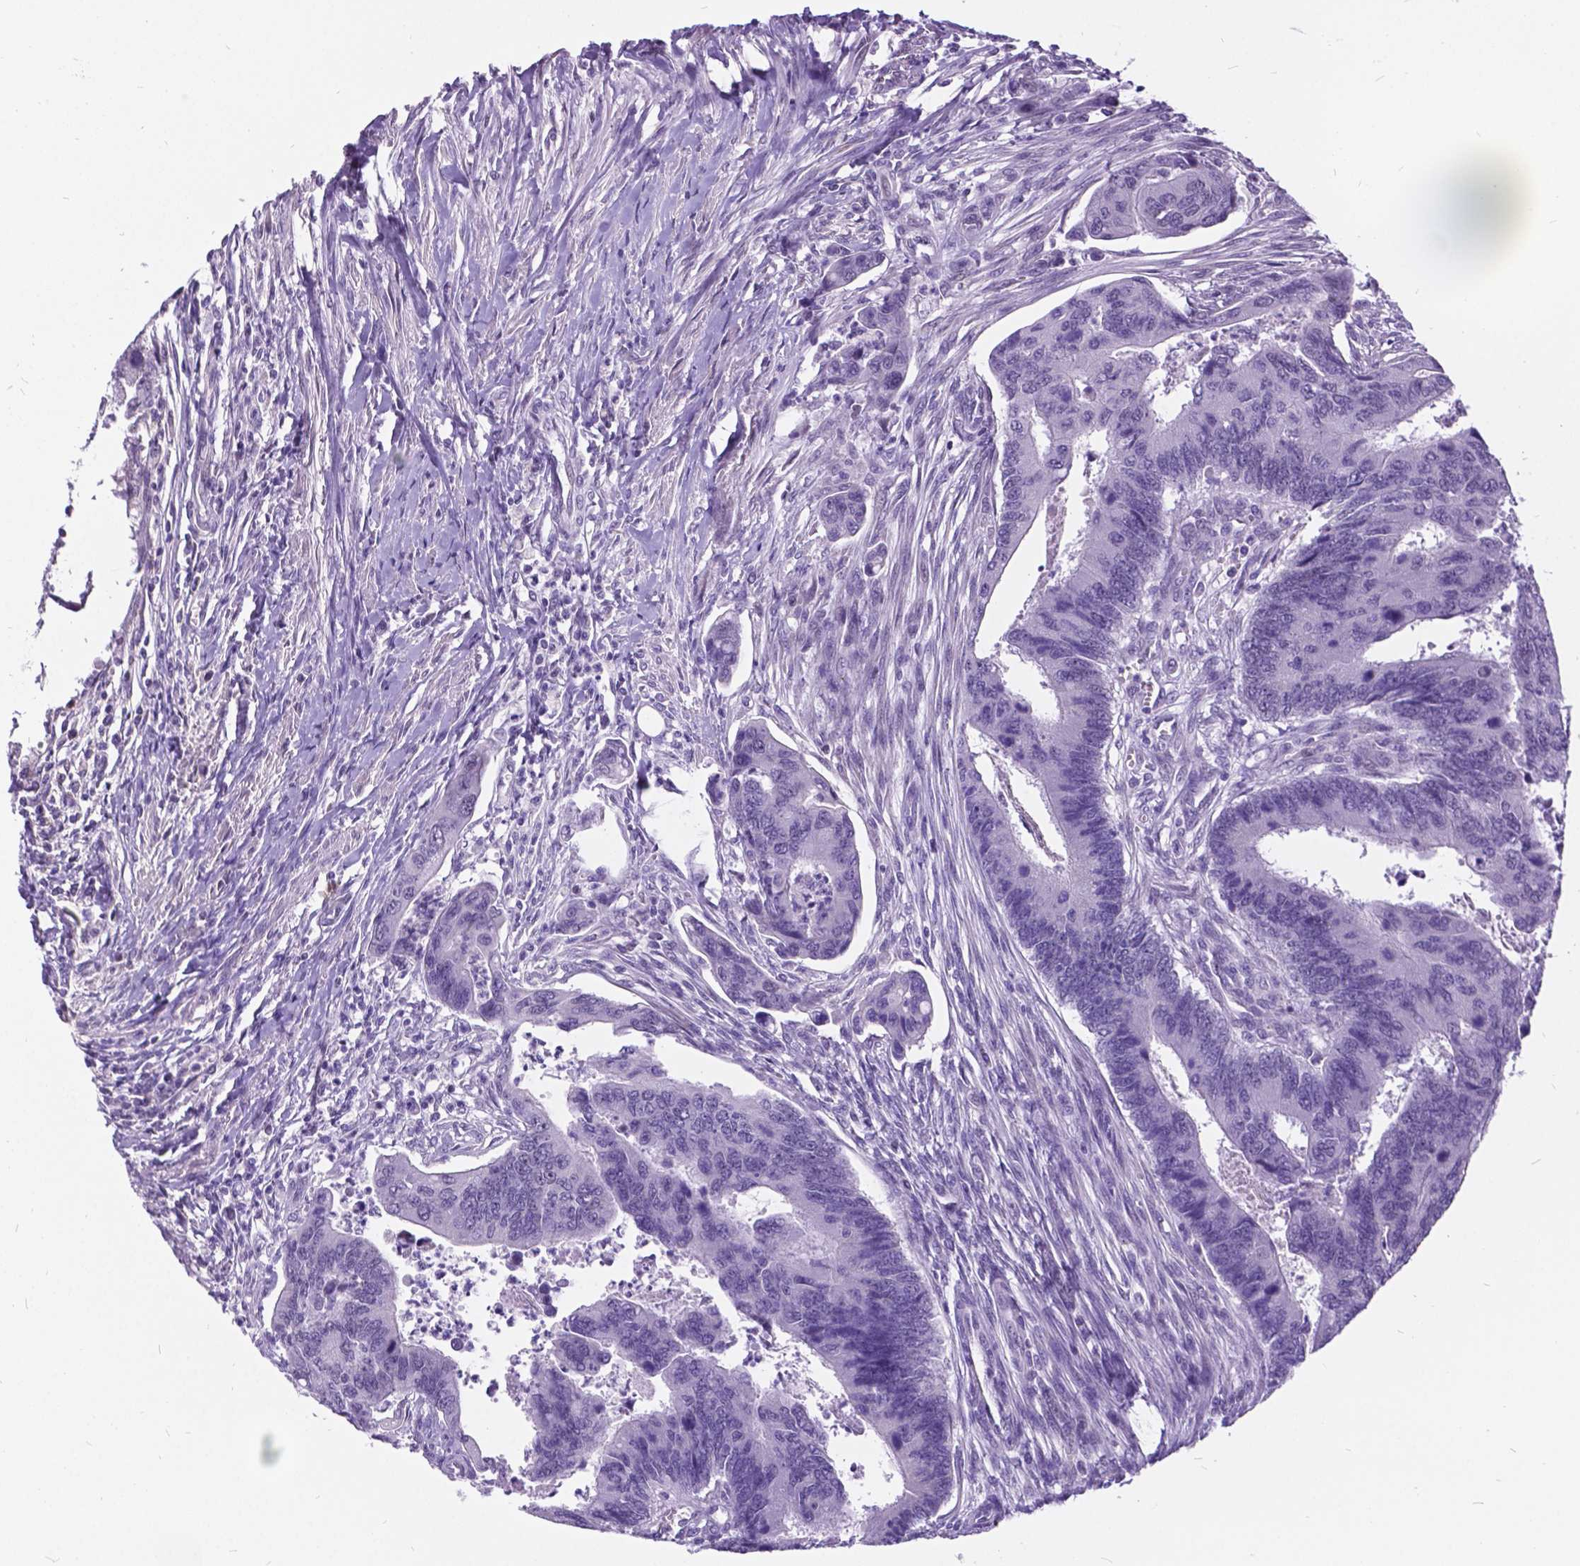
{"staining": {"intensity": "negative", "quantity": "none", "location": "none"}, "tissue": "colorectal cancer", "cell_type": "Tumor cells", "image_type": "cancer", "snomed": [{"axis": "morphology", "description": "Adenocarcinoma, NOS"}, {"axis": "topography", "description": "Colon"}], "caption": "Tumor cells are negative for brown protein staining in colorectal cancer (adenocarcinoma).", "gene": "DPF3", "patient": {"sex": "female", "age": 67}}